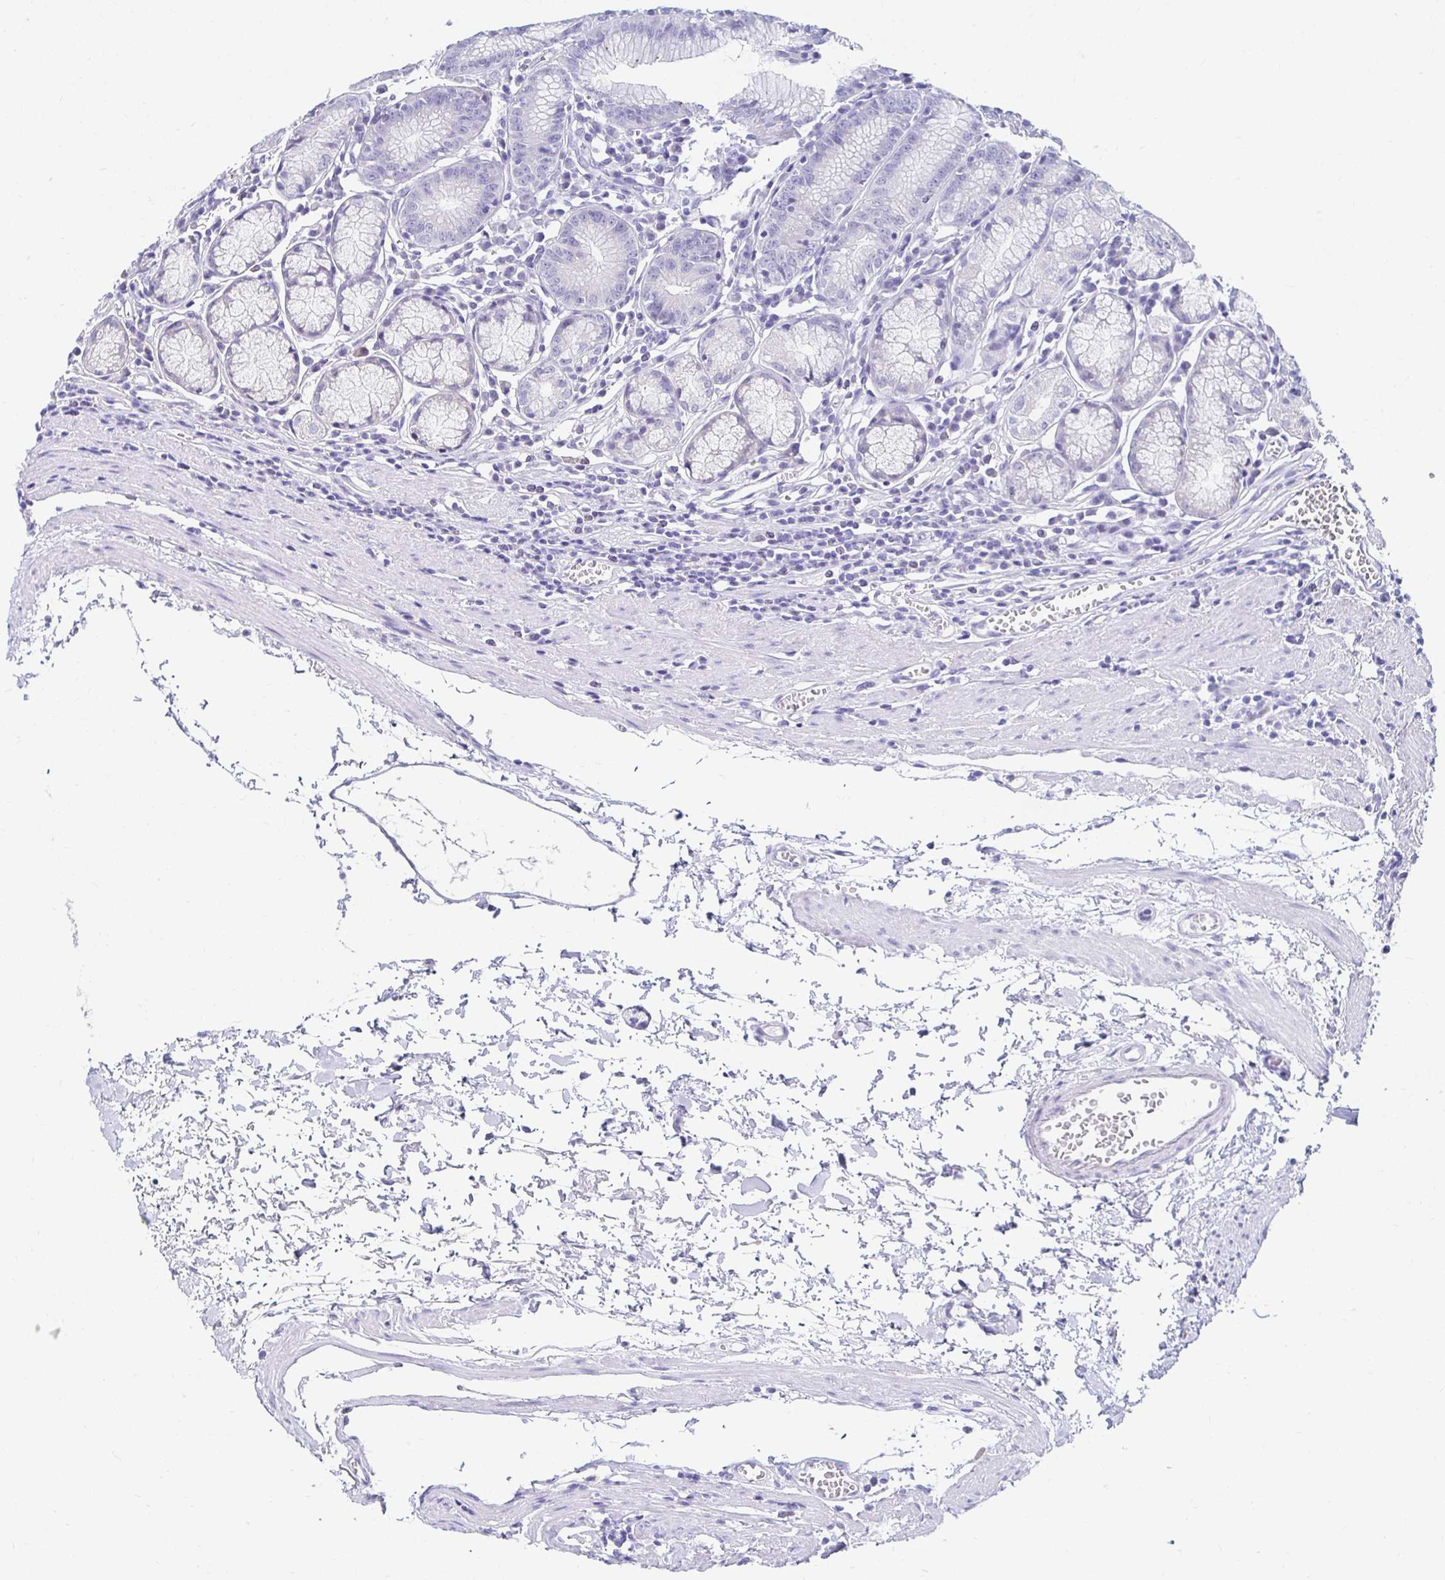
{"staining": {"intensity": "weak", "quantity": "<25%", "location": "cytoplasmic/membranous"}, "tissue": "stomach", "cell_type": "Glandular cells", "image_type": "normal", "snomed": [{"axis": "morphology", "description": "Normal tissue, NOS"}, {"axis": "topography", "description": "Stomach"}], "caption": "This photomicrograph is of benign stomach stained with IHC to label a protein in brown with the nuclei are counter-stained blue. There is no expression in glandular cells.", "gene": "PADI2", "patient": {"sex": "male", "age": 55}}